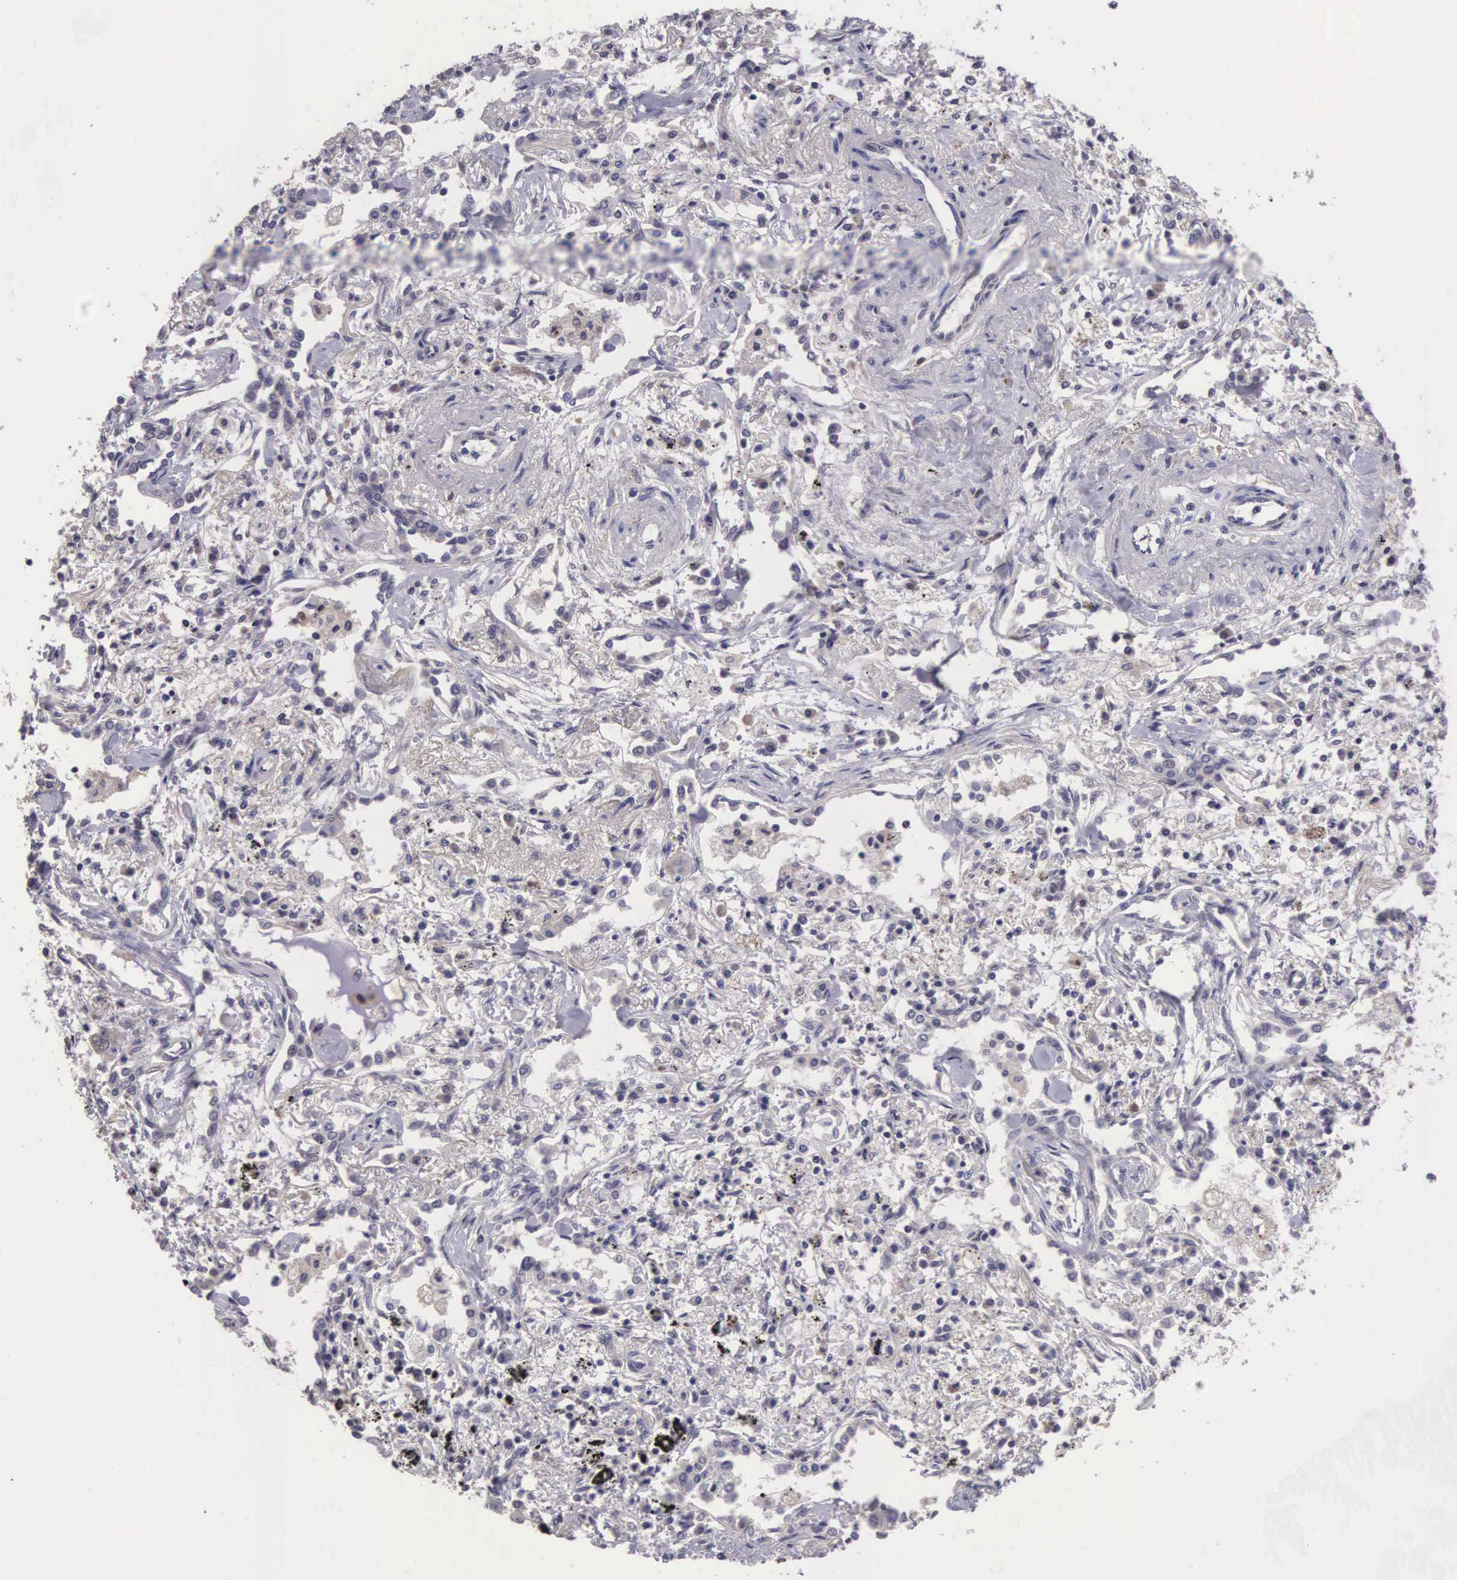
{"staining": {"intensity": "negative", "quantity": "none", "location": "none"}, "tissue": "lung cancer", "cell_type": "Tumor cells", "image_type": "cancer", "snomed": [{"axis": "morphology", "description": "Adenocarcinoma, NOS"}, {"axis": "topography", "description": "Lung"}], "caption": "Human lung cancer stained for a protein using immunohistochemistry (IHC) displays no staining in tumor cells.", "gene": "CDC45", "patient": {"sex": "male", "age": 60}}